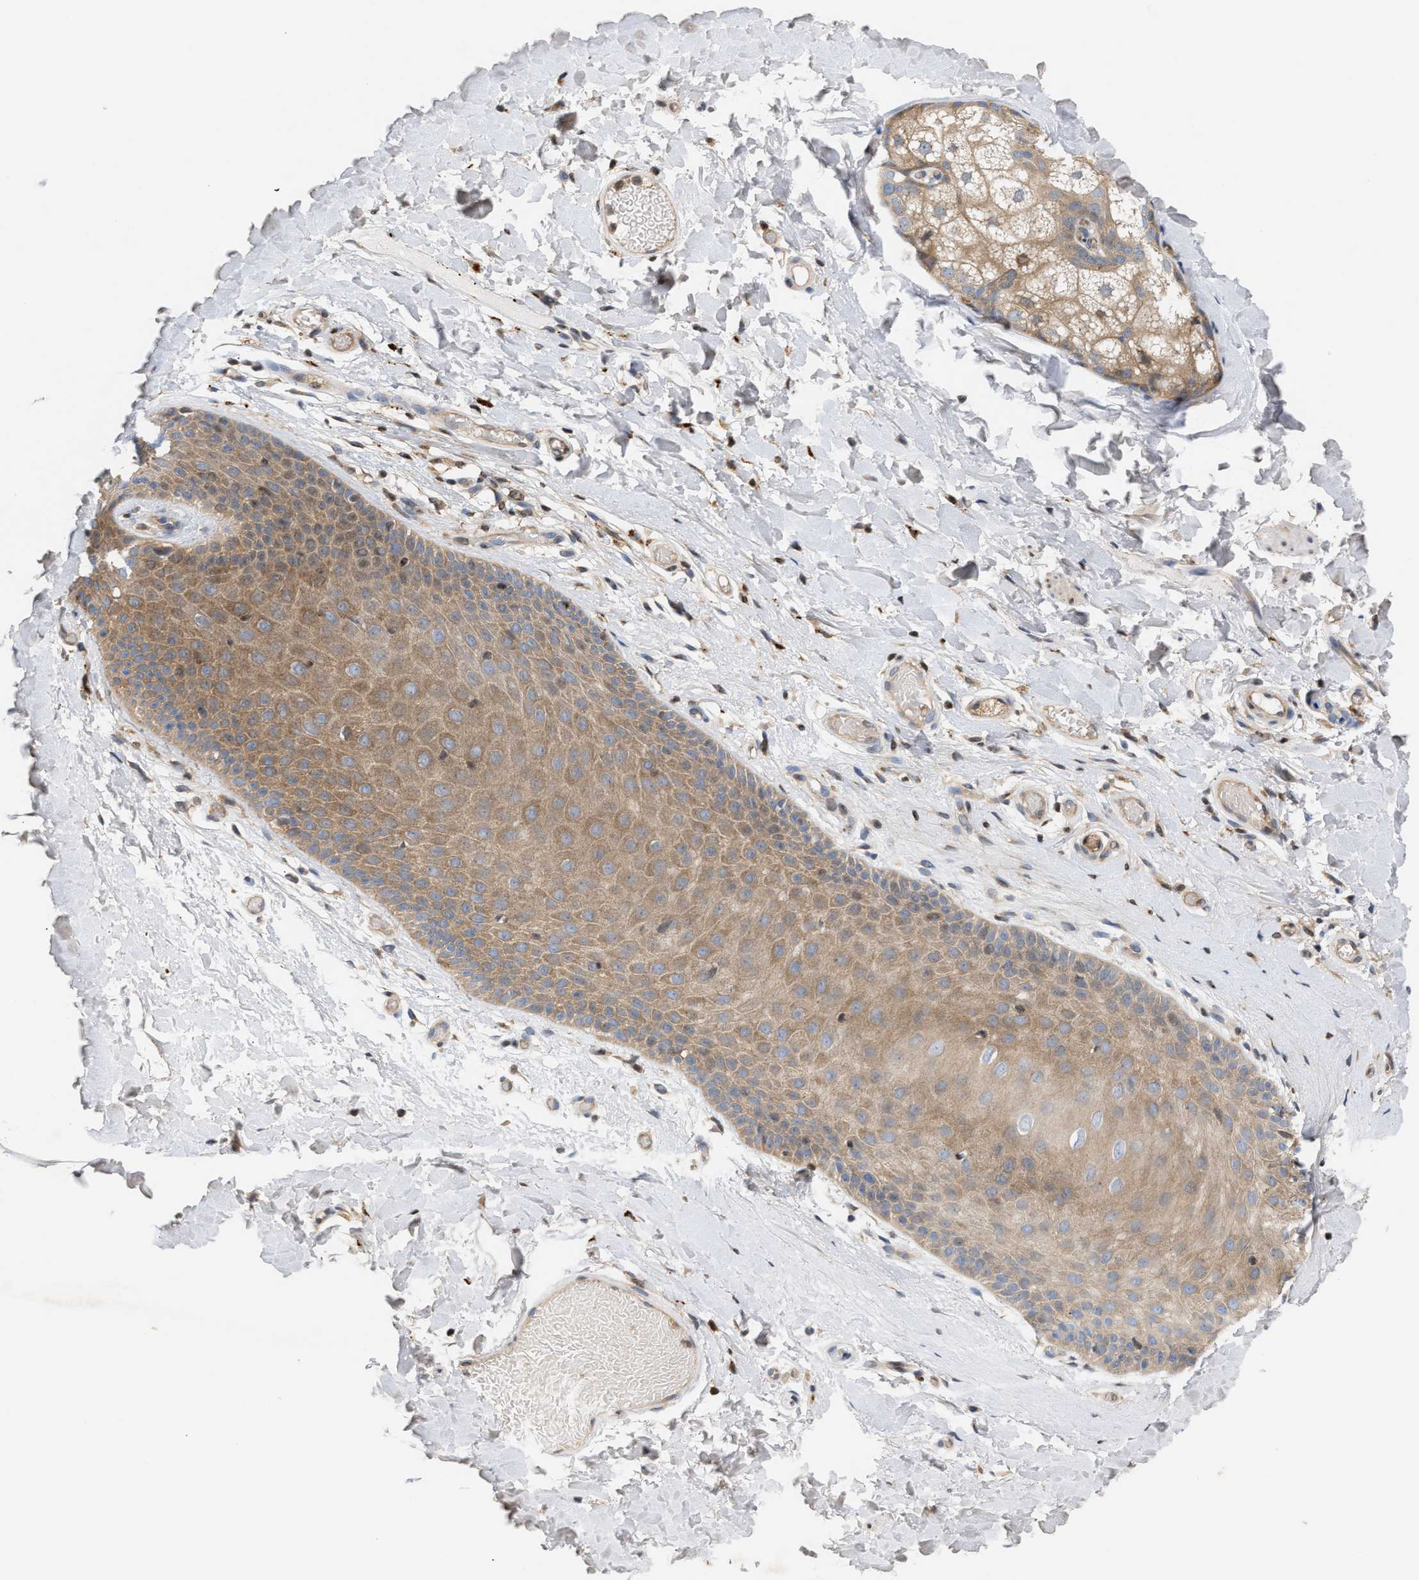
{"staining": {"intensity": "moderate", "quantity": ">75%", "location": "cytoplasmic/membranous"}, "tissue": "skin", "cell_type": "Epidermal cells", "image_type": "normal", "snomed": [{"axis": "morphology", "description": "Normal tissue, NOS"}, {"axis": "topography", "description": "Vulva"}], "caption": "Immunohistochemical staining of normal skin reveals medium levels of moderate cytoplasmic/membranous expression in about >75% of epidermal cells. The protein is shown in brown color, while the nuclei are stained blue.", "gene": "DBNL", "patient": {"sex": "female", "age": 73}}